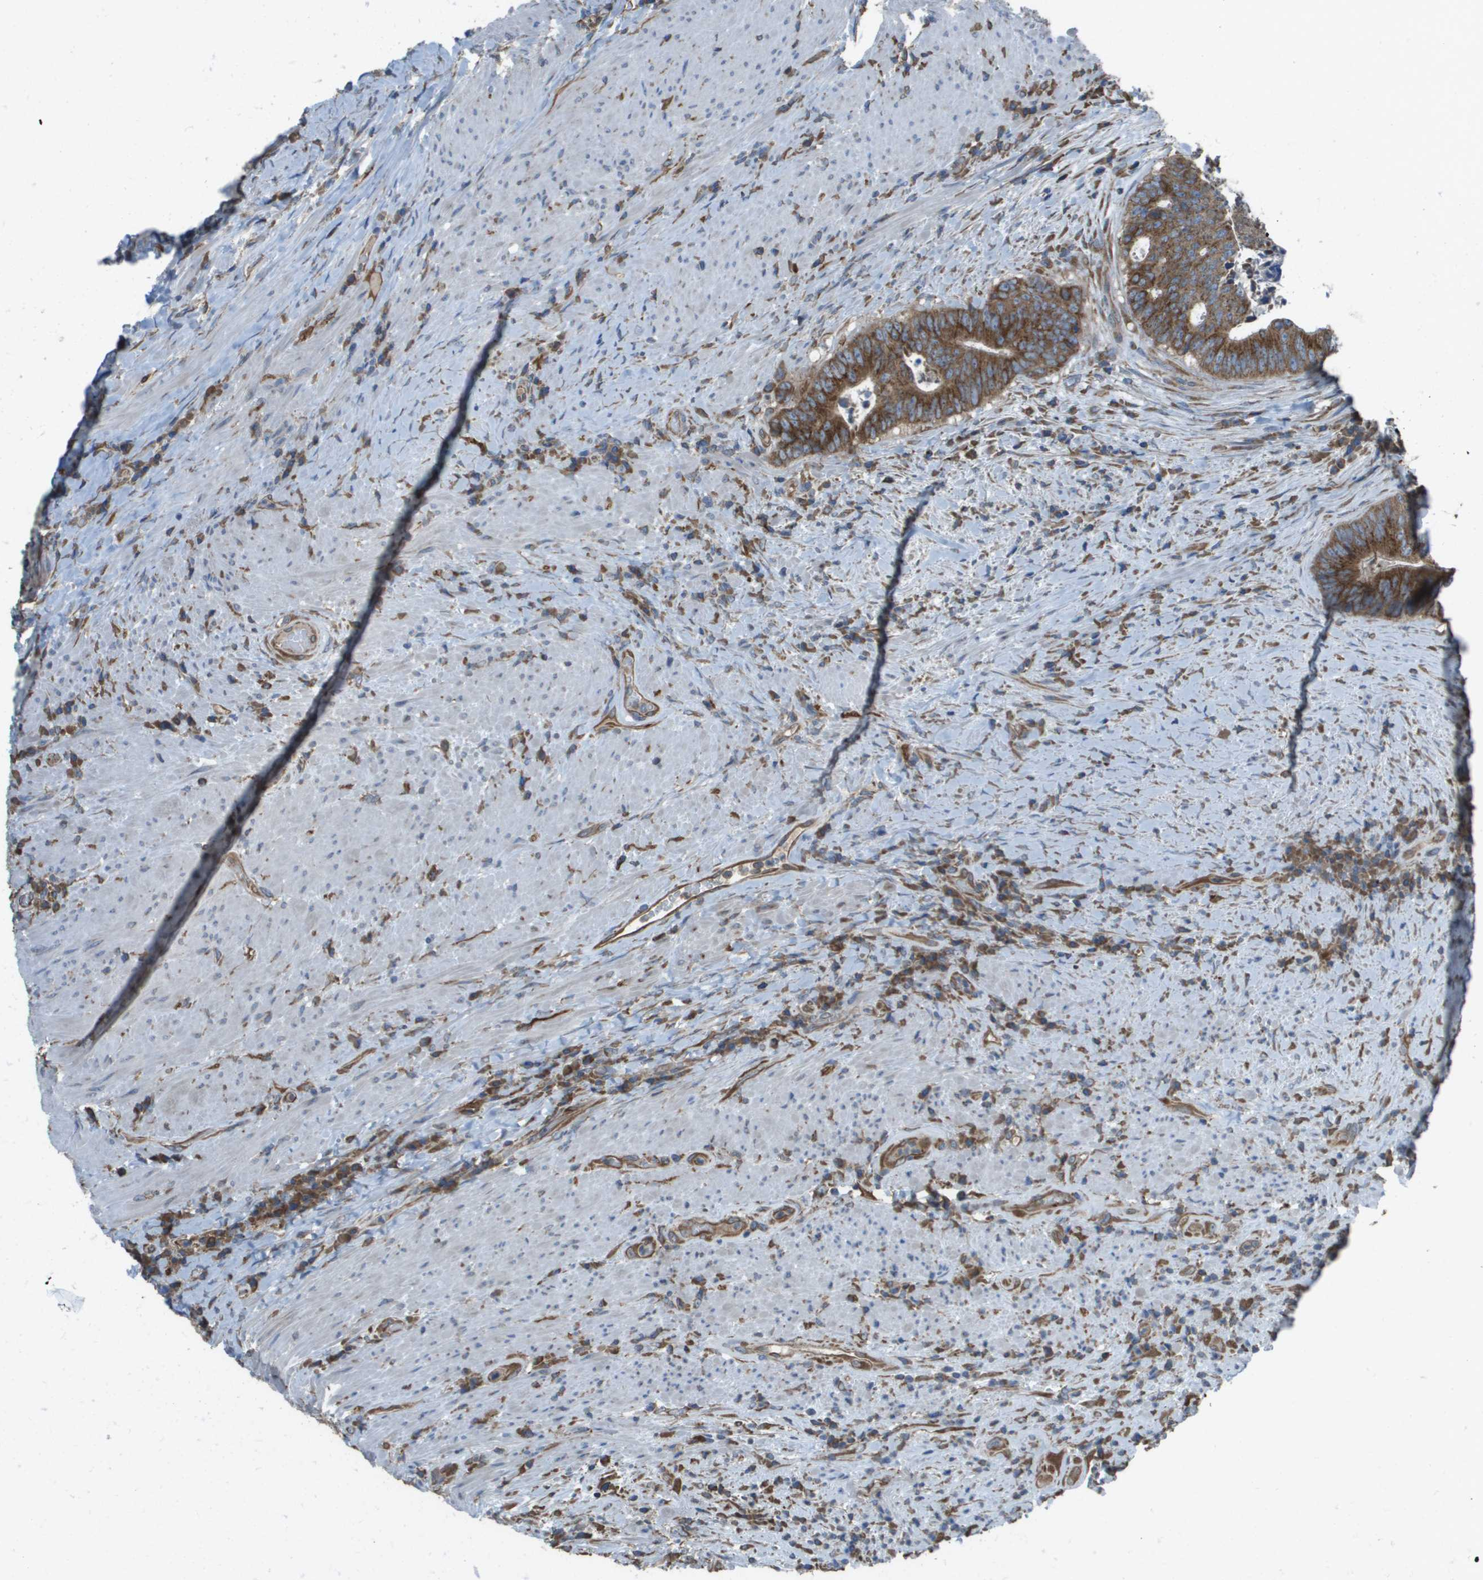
{"staining": {"intensity": "strong", "quantity": ">75%", "location": "cytoplasmic/membranous"}, "tissue": "colorectal cancer", "cell_type": "Tumor cells", "image_type": "cancer", "snomed": [{"axis": "morphology", "description": "Adenocarcinoma, NOS"}, {"axis": "topography", "description": "Rectum"}], "caption": "Colorectal cancer (adenocarcinoma) stained for a protein (brown) shows strong cytoplasmic/membranous positive staining in approximately >75% of tumor cells.", "gene": "CLCN2", "patient": {"sex": "male", "age": 72}}